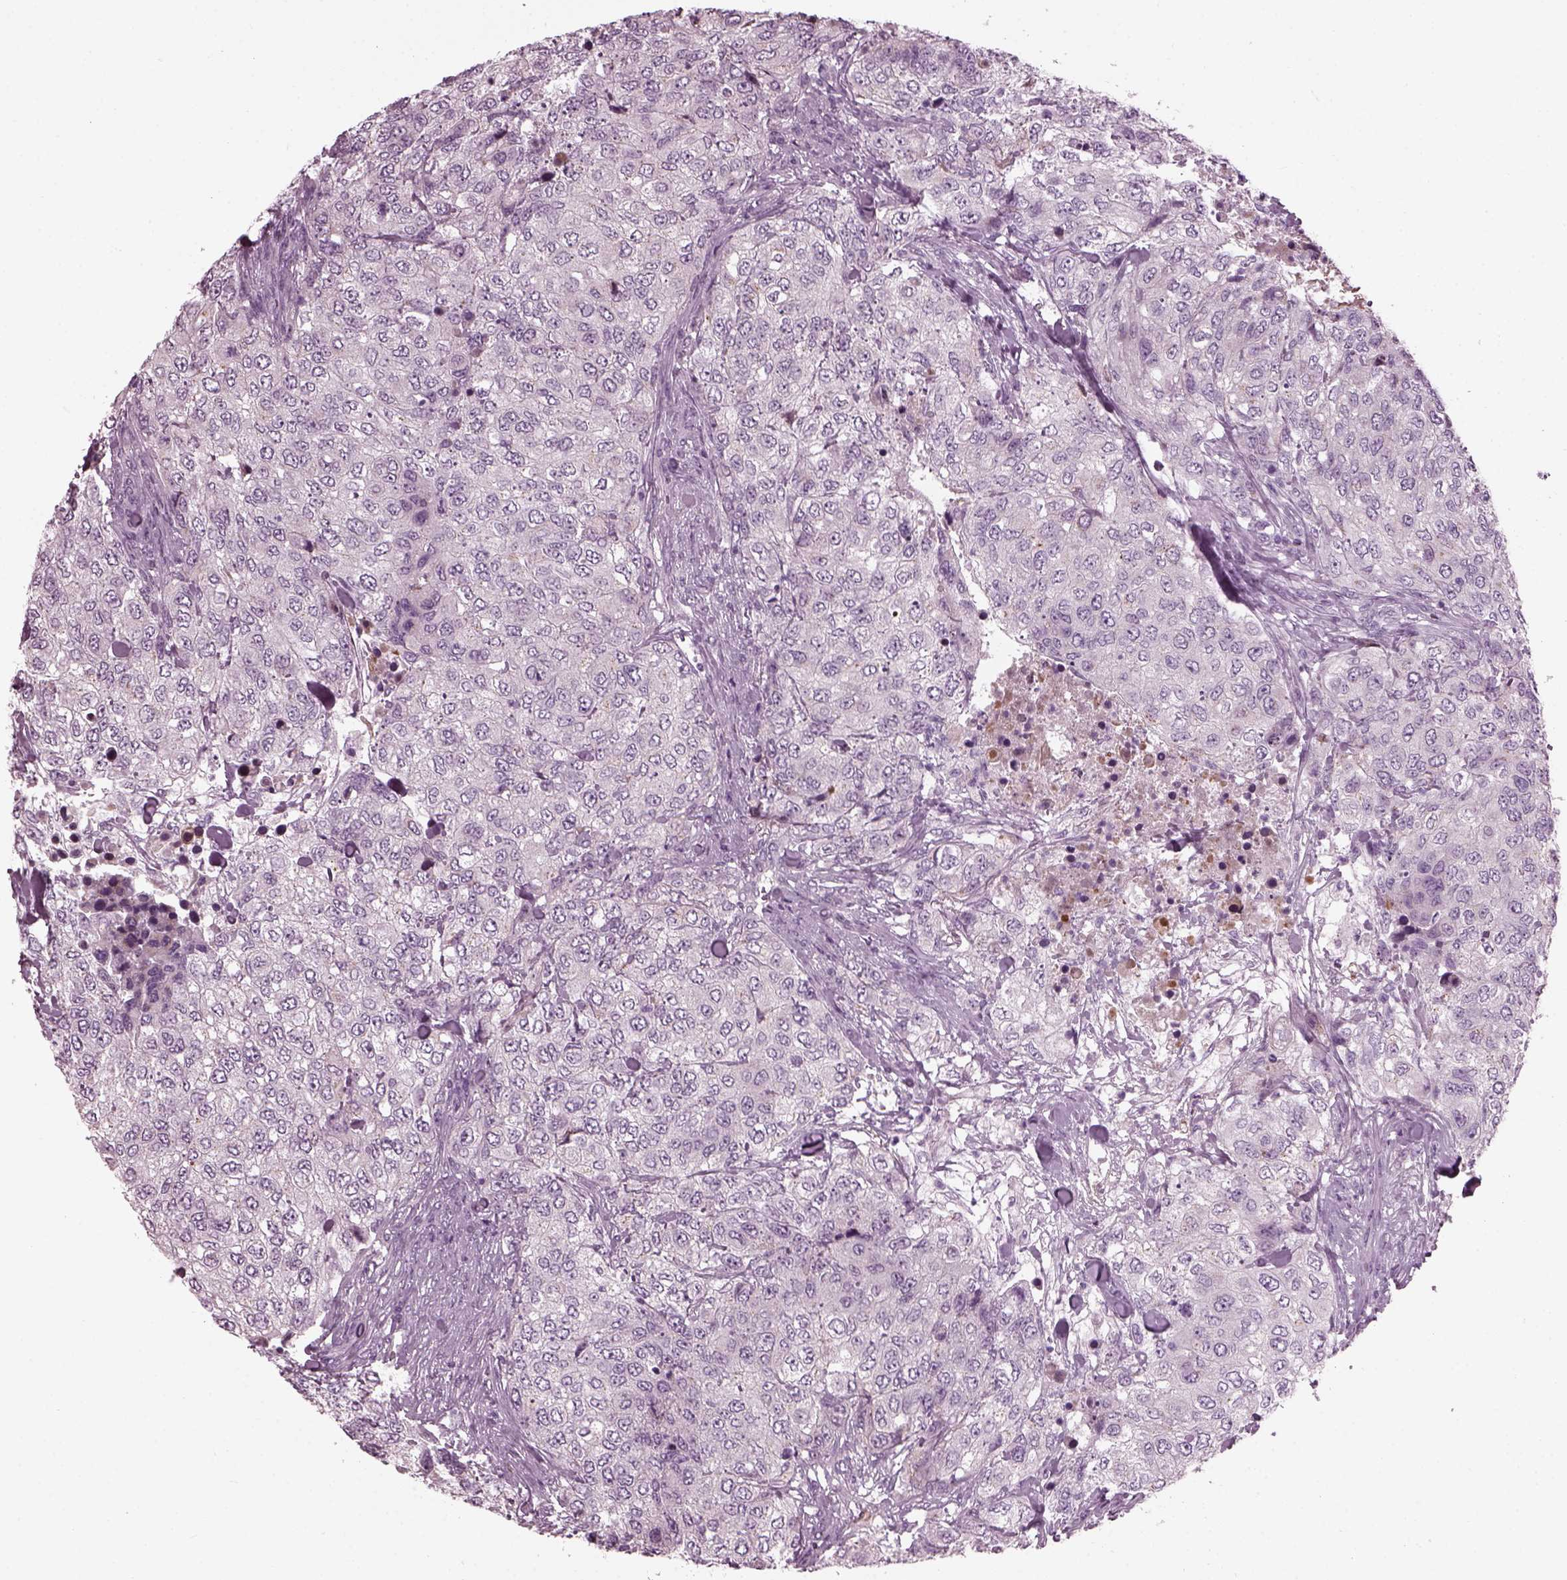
{"staining": {"intensity": "negative", "quantity": "none", "location": "none"}, "tissue": "urothelial cancer", "cell_type": "Tumor cells", "image_type": "cancer", "snomed": [{"axis": "morphology", "description": "Urothelial carcinoma, High grade"}, {"axis": "topography", "description": "Urinary bladder"}], "caption": "IHC micrograph of neoplastic tissue: human high-grade urothelial carcinoma stained with DAB (3,3'-diaminobenzidine) reveals no significant protein staining in tumor cells.", "gene": "DPYSL5", "patient": {"sex": "female", "age": 78}}